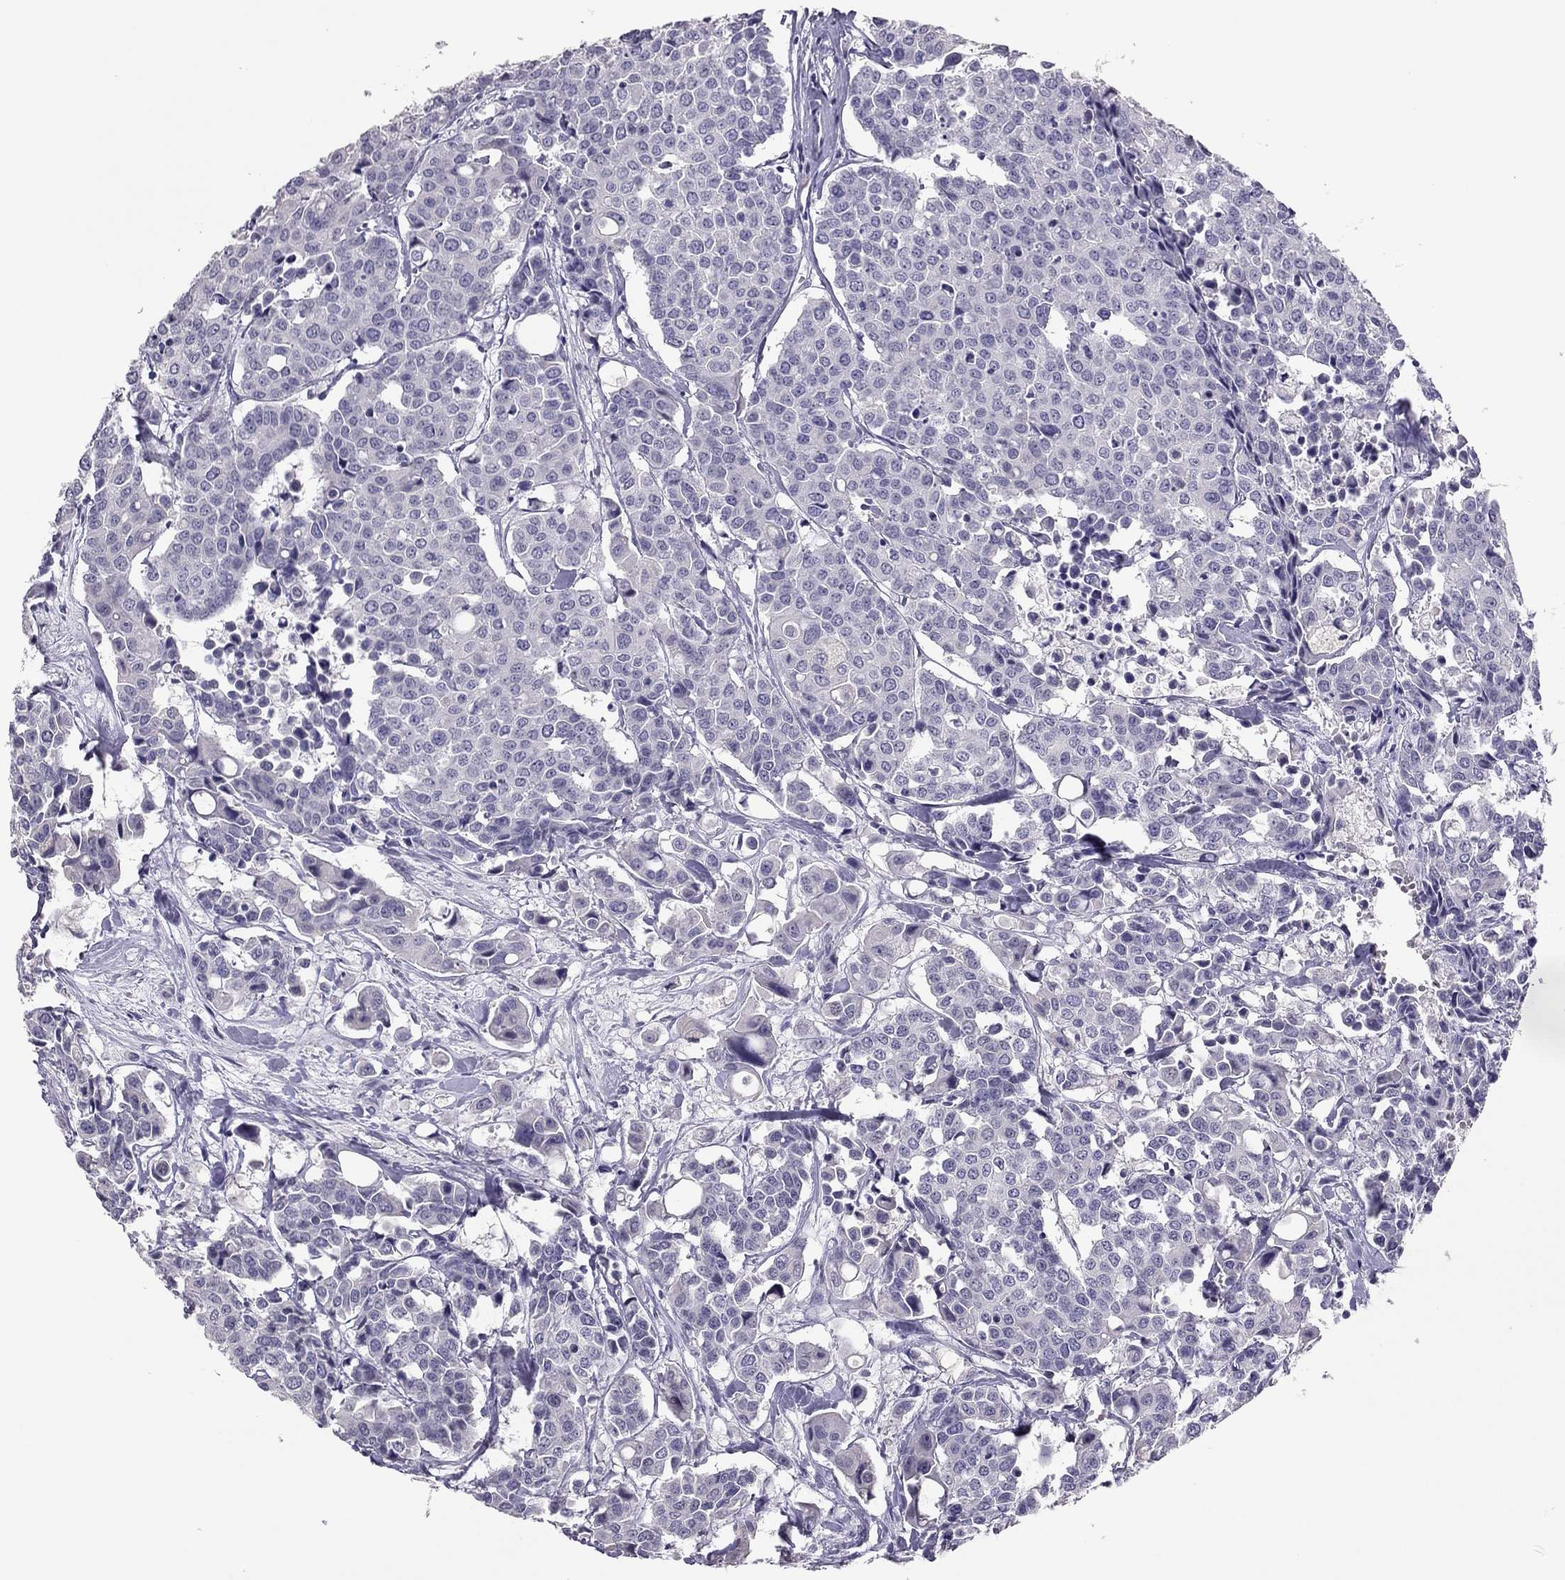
{"staining": {"intensity": "negative", "quantity": "none", "location": "none"}, "tissue": "carcinoid", "cell_type": "Tumor cells", "image_type": "cancer", "snomed": [{"axis": "morphology", "description": "Carcinoid, malignant, NOS"}, {"axis": "topography", "description": "Colon"}], "caption": "High magnification brightfield microscopy of carcinoid stained with DAB (3,3'-diaminobenzidine) (brown) and counterstained with hematoxylin (blue): tumor cells show no significant expression.", "gene": "RHO", "patient": {"sex": "male", "age": 81}}